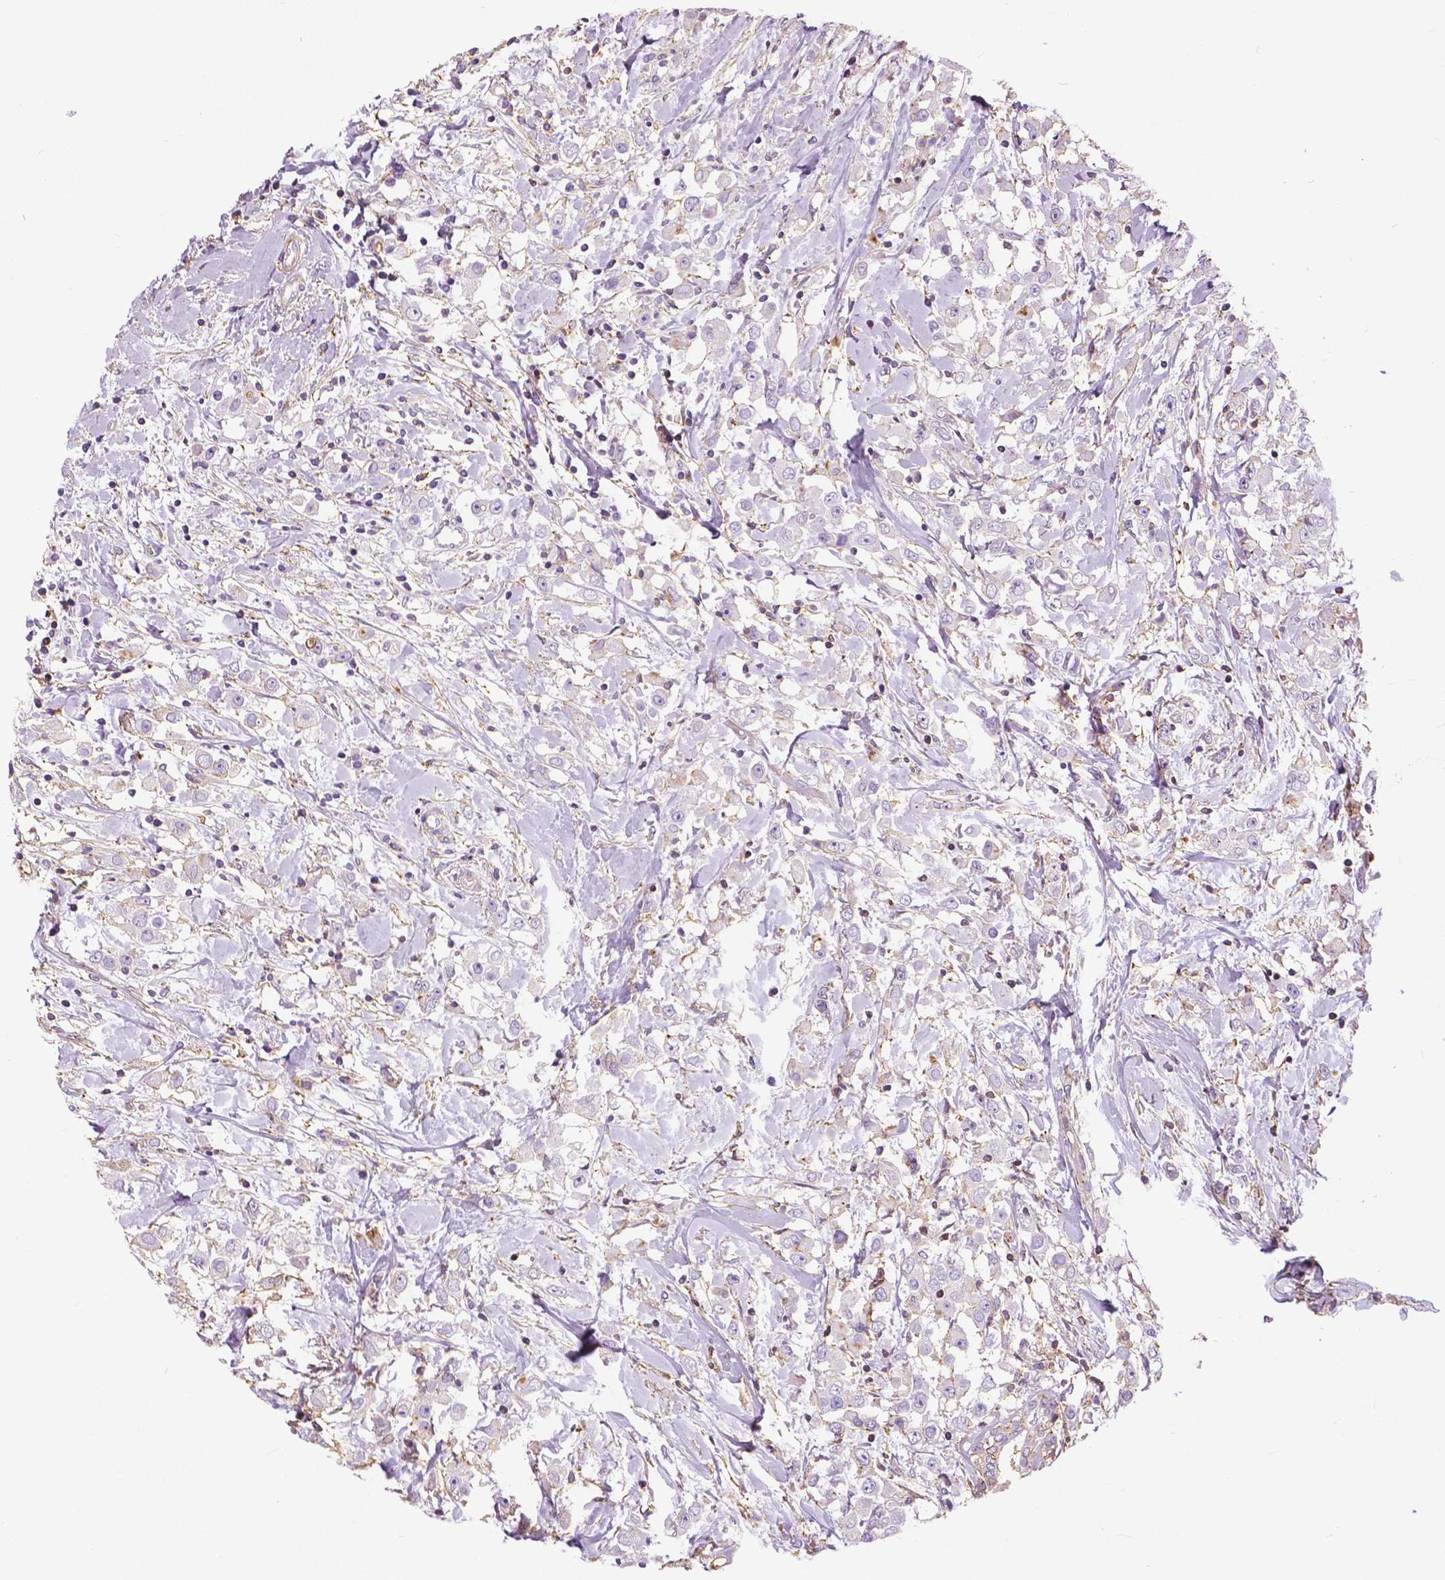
{"staining": {"intensity": "negative", "quantity": "none", "location": "none"}, "tissue": "breast cancer", "cell_type": "Tumor cells", "image_type": "cancer", "snomed": [{"axis": "morphology", "description": "Duct carcinoma"}, {"axis": "topography", "description": "Breast"}], "caption": "This image is of breast cancer (intraductal carcinoma) stained with immunohistochemistry (IHC) to label a protein in brown with the nuclei are counter-stained blue. There is no positivity in tumor cells.", "gene": "ANXA13", "patient": {"sex": "female", "age": 61}}